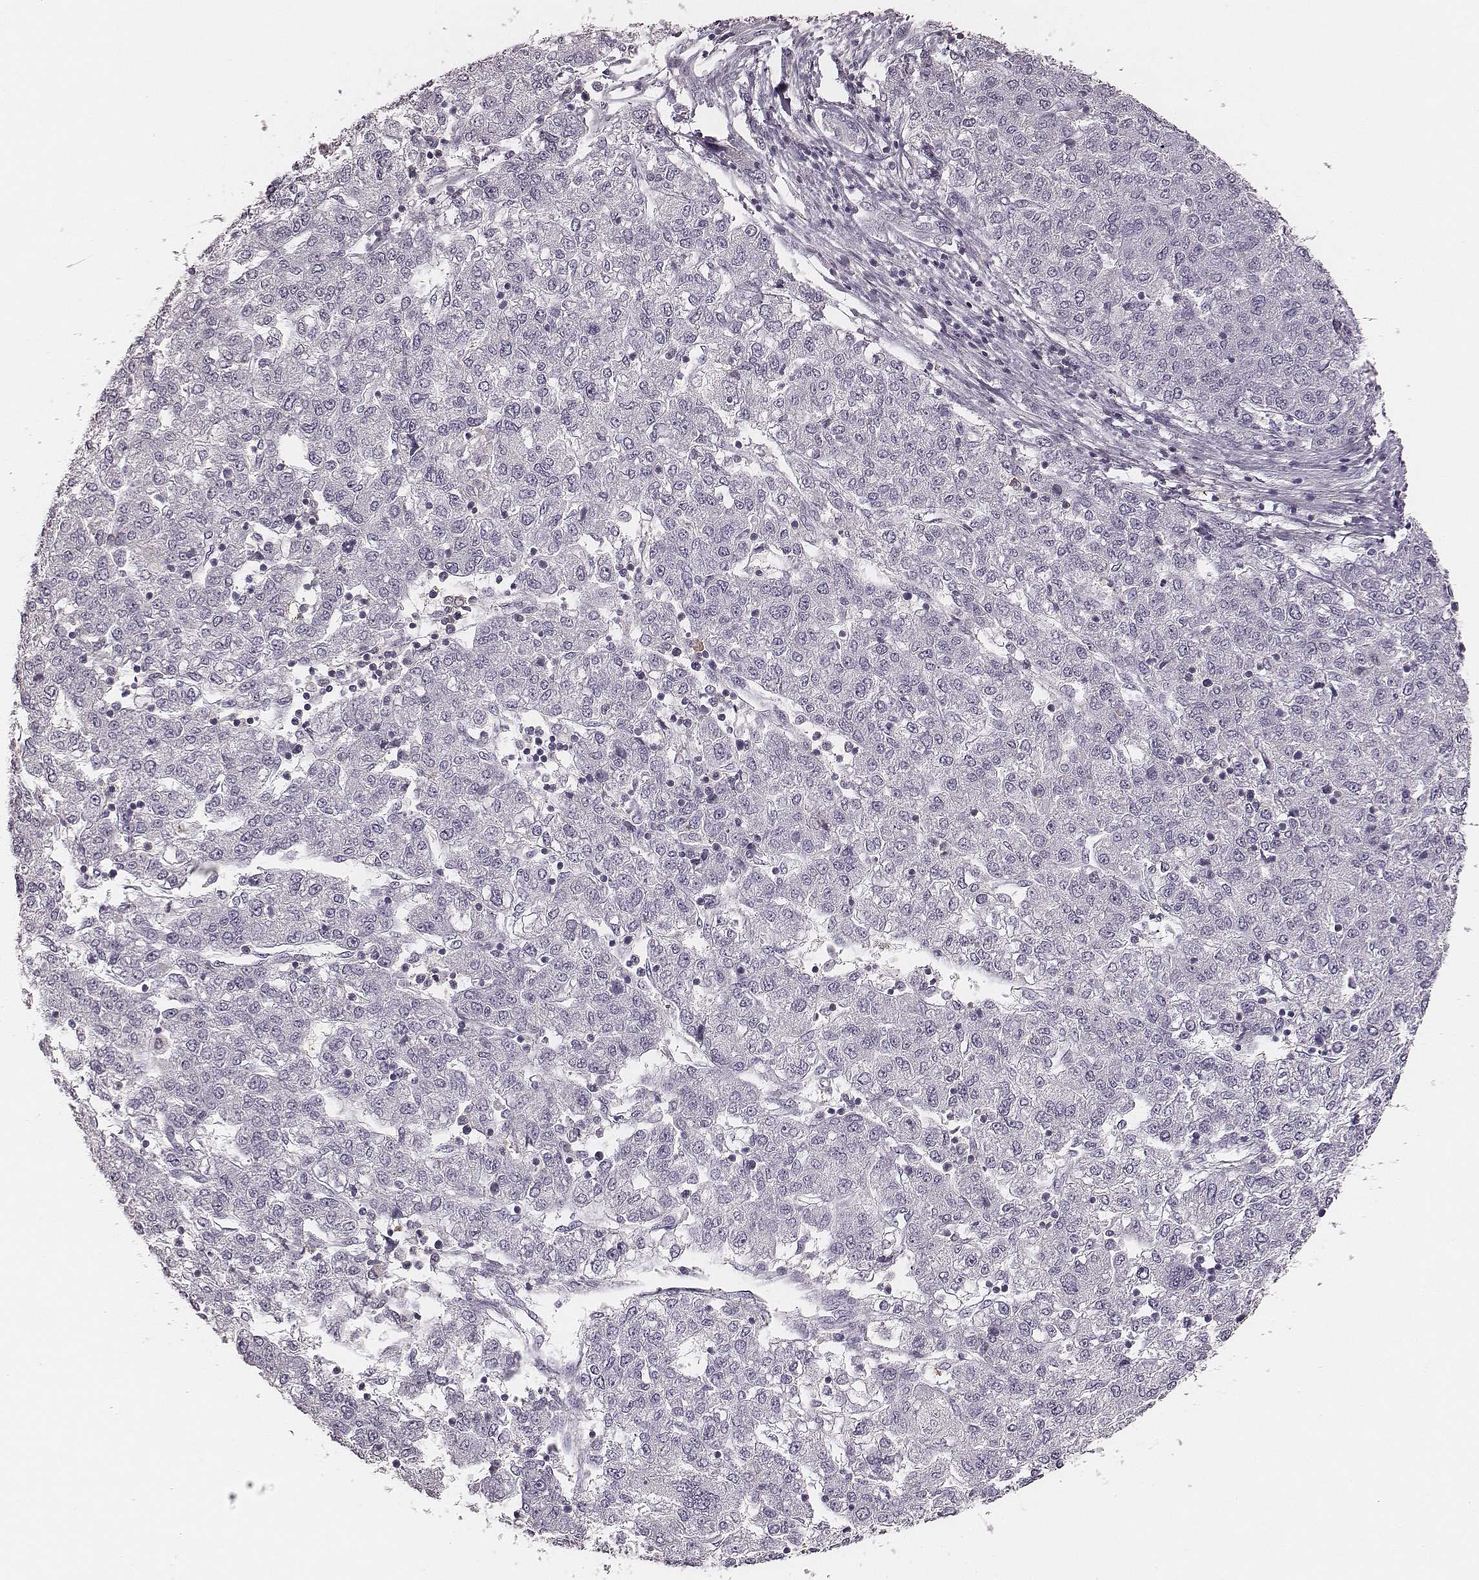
{"staining": {"intensity": "negative", "quantity": "none", "location": "none"}, "tissue": "liver cancer", "cell_type": "Tumor cells", "image_type": "cancer", "snomed": [{"axis": "morphology", "description": "Carcinoma, Hepatocellular, NOS"}, {"axis": "topography", "description": "Liver"}], "caption": "Immunohistochemistry (IHC) of human liver cancer shows no staining in tumor cells. (Stains: DAB immunohistochemistry with hematoxylin counter stain, Microscopy: brightfield microscopy at high magnification).", "gene": "ZNF365", "patient": {"sex": "male", "age": 56}}